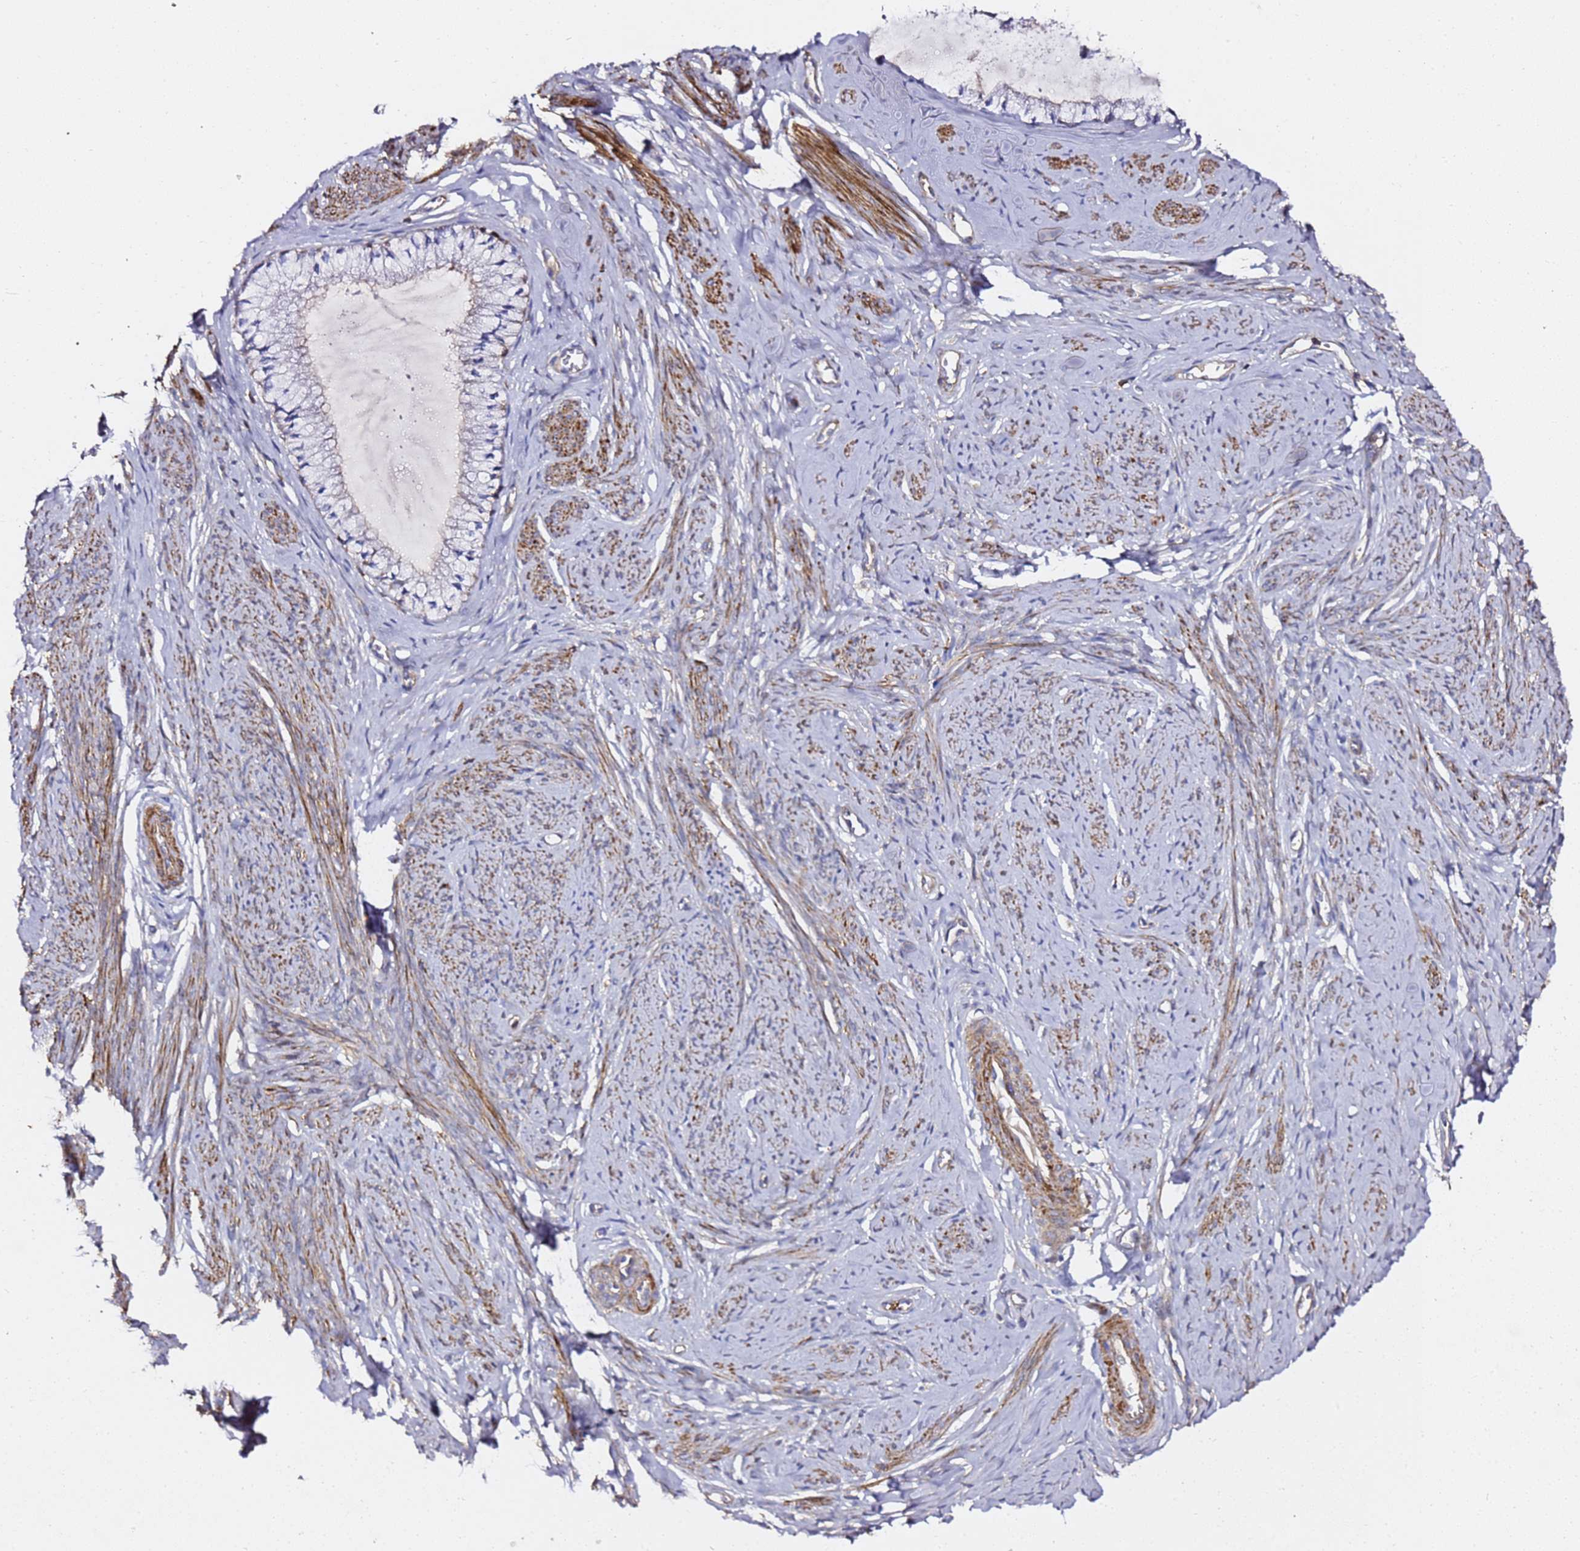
{"staining": {"intensity": "weak", "quantity": "<25%", "location": "cytoplasmic/membranous"}, "tissue": "cervix", "cell_type": "Glandular cells", "image_type": "normal", "snomed": [{"axis": "morphology", "description": "Normal tissue, NOS"}, {"axis": "topography", "description": "Cervix"}], "caption": "The image demonstrates no staining of glandular cells in normal cervix.", "gene": "ZFP36L2", "patient": {"sex": "female", "age": 42}}